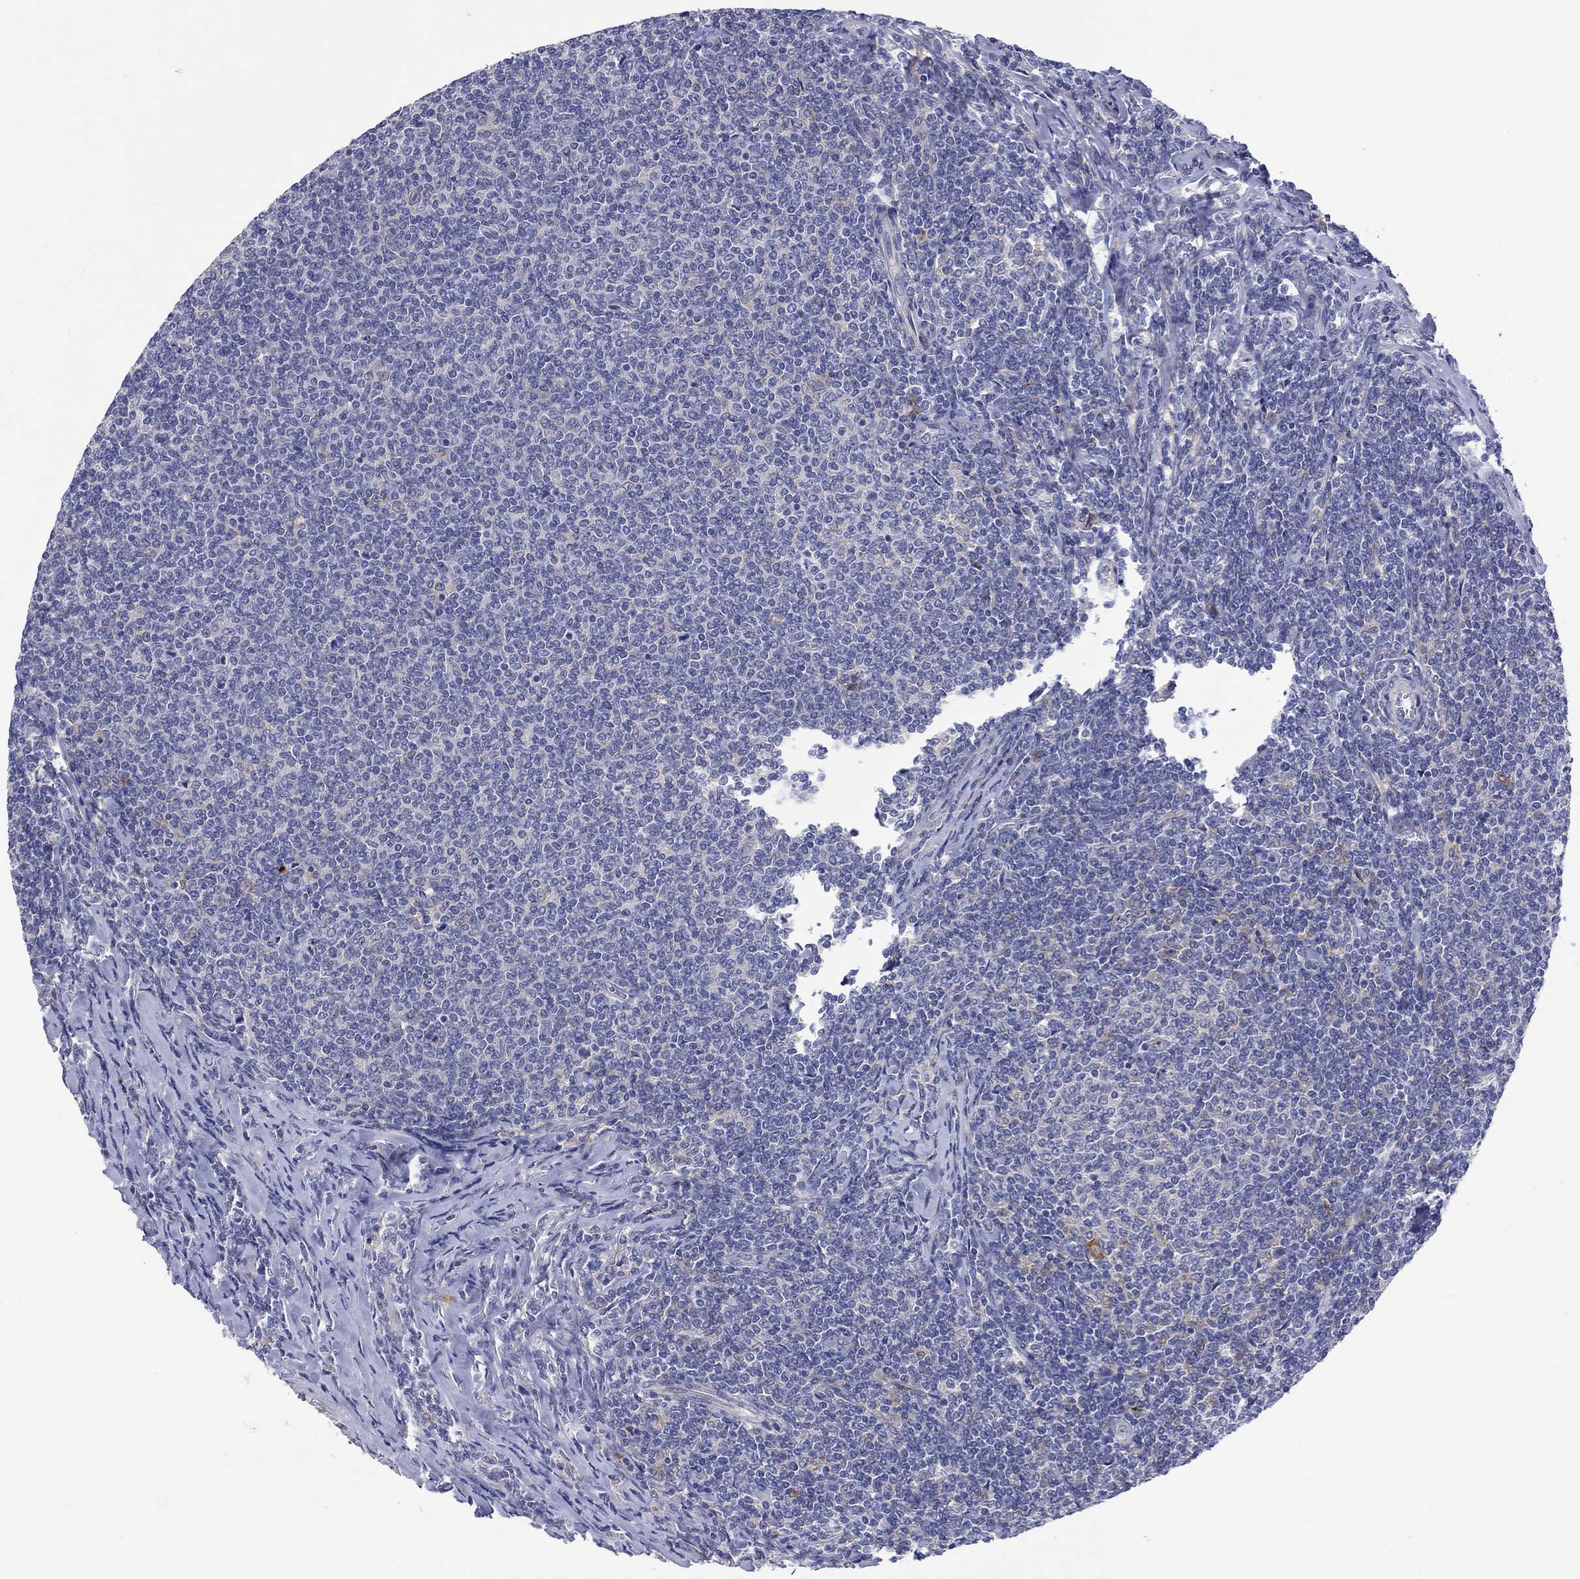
{"staining": {"intensity": "negative", "quantity": "none", "location": "none"}, "tissue": "lymphoma", "cell_type": "Tumor cells", "image_type": "cancer", "snomed": [{"axis": "morphology", "description": "Malignant lymphoma, non-Hodgkin's type, Low grade"}, {"axis": "topography", "description": "Lymph node"}], "caption": "Tumor cells are negative for brown protein staining in malignant lymphoma, non-Hodgkin's type (low-grade). (Stains: DAB IHC with hematoxylin counter stain, Microscopy: brightfield microscopy at high magnification).", "gene": "HDC", "patient": {"sex": "male", "age": 52}}